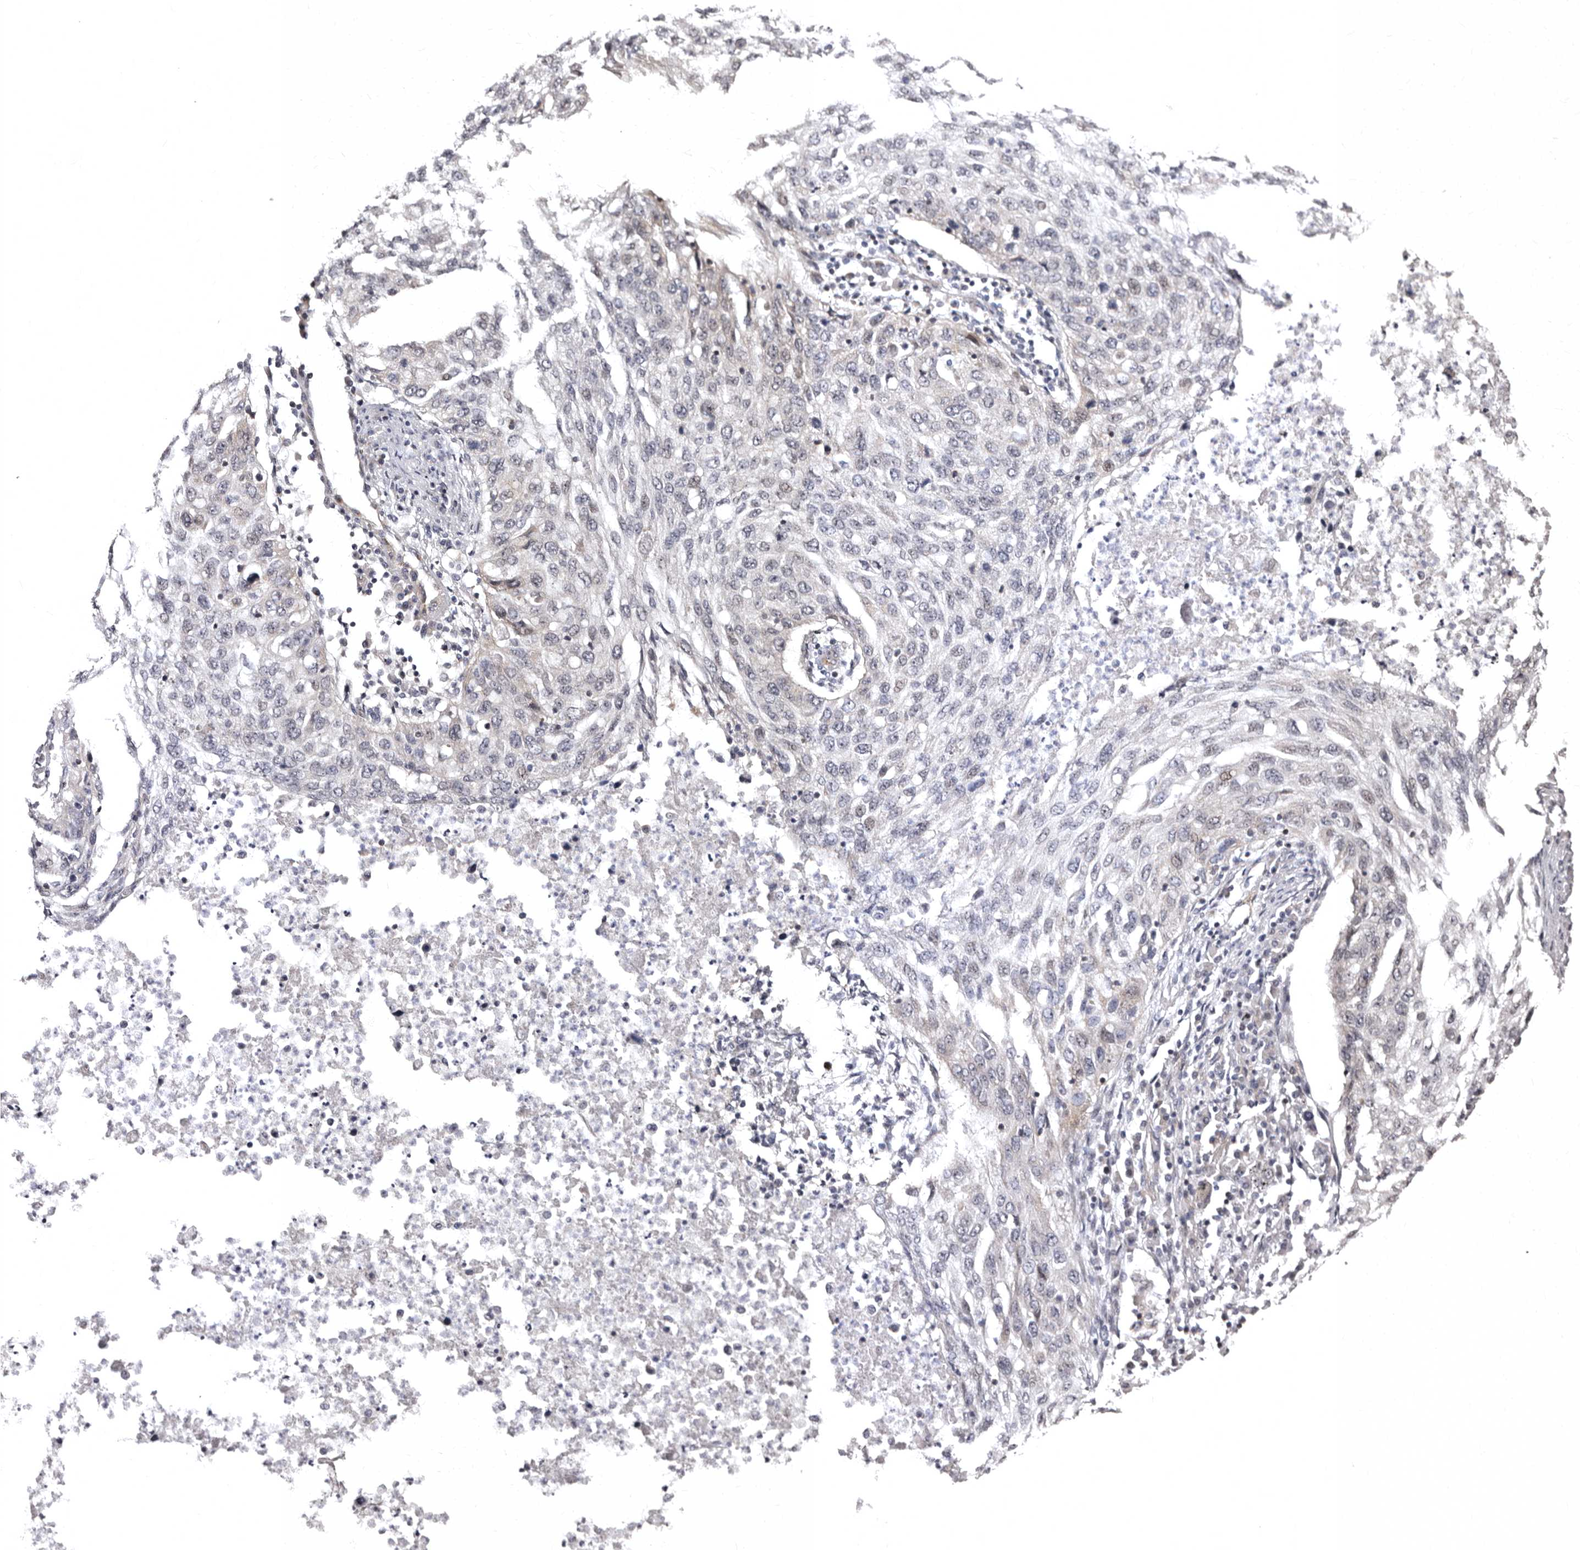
{"staining": {"intensity": "negative", "quantity": "none", "location": "none"}, "tissue": "lung cancer", "cell_type": "Tumor cells", "image_type": "cancer", "snomed": [{"axis": "morphology", "description": "Squamous cell carcinoma, NOS"}, {"axis": "topography", "description": "Lung"}], "caption": "Tumor cells are negative for protein expression in human lung squamous cell carcinoma. (DAB immunohistochemistry (IHC) visualized using brightfield microscopy, high magnification).", "gene": "PHF20L1", "patient": {"sex": "female", "age": 63}}